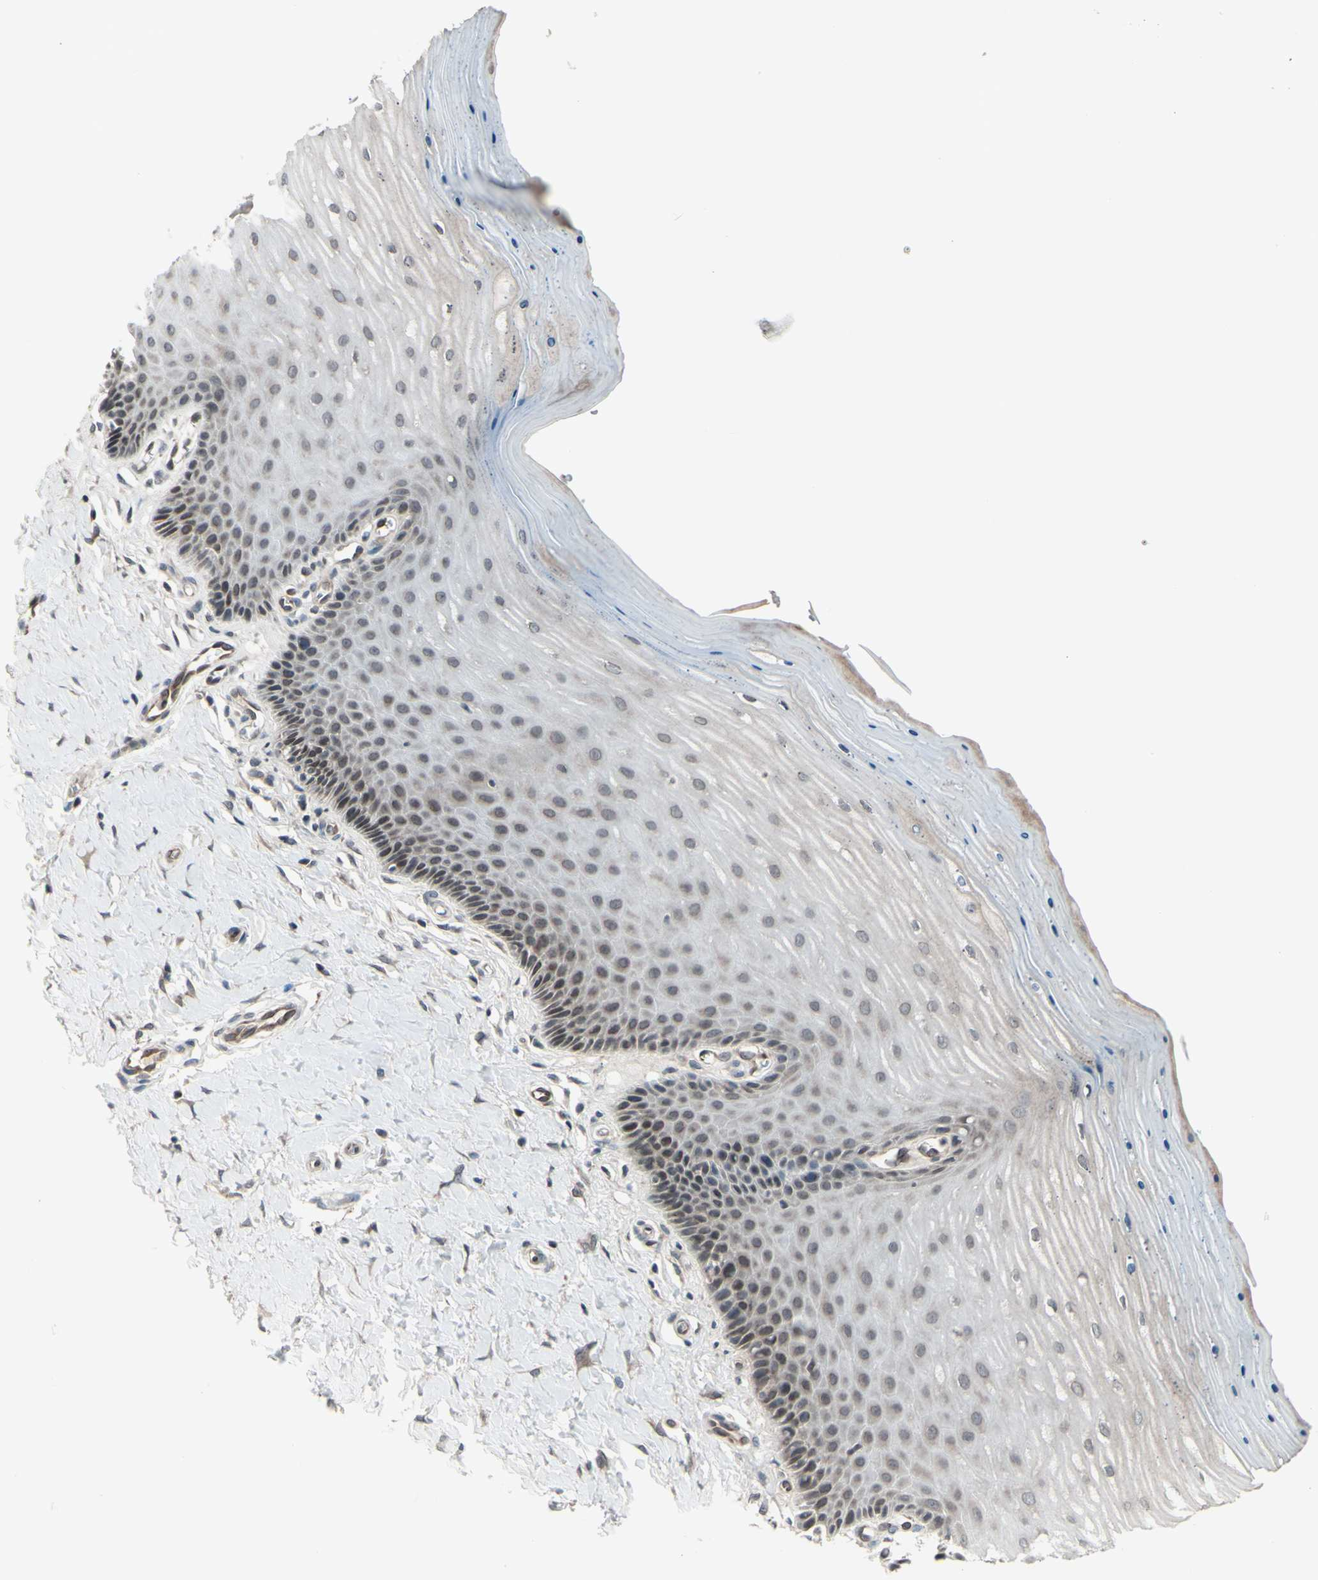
{"staining": {"intensity": "strong", "quantity": ">75%", "location": "nuclear"}, "tissue": "cervix", "cell_type": "Glandular cells", "image_type": "normal", "snomed": [{"axis": "morphology", "description": "Normal tissue, NOS"}, {"axis": "topography", "description": "Cervix"}], "caption": "An image of human cervix stained for a protein reveals strong nuclear brown staining in glandular cells. The protein is shown in brown color, while the nuclei are stained blue.", "gene": "MLF2", "patient": {"sex": "female", "age": 55}}